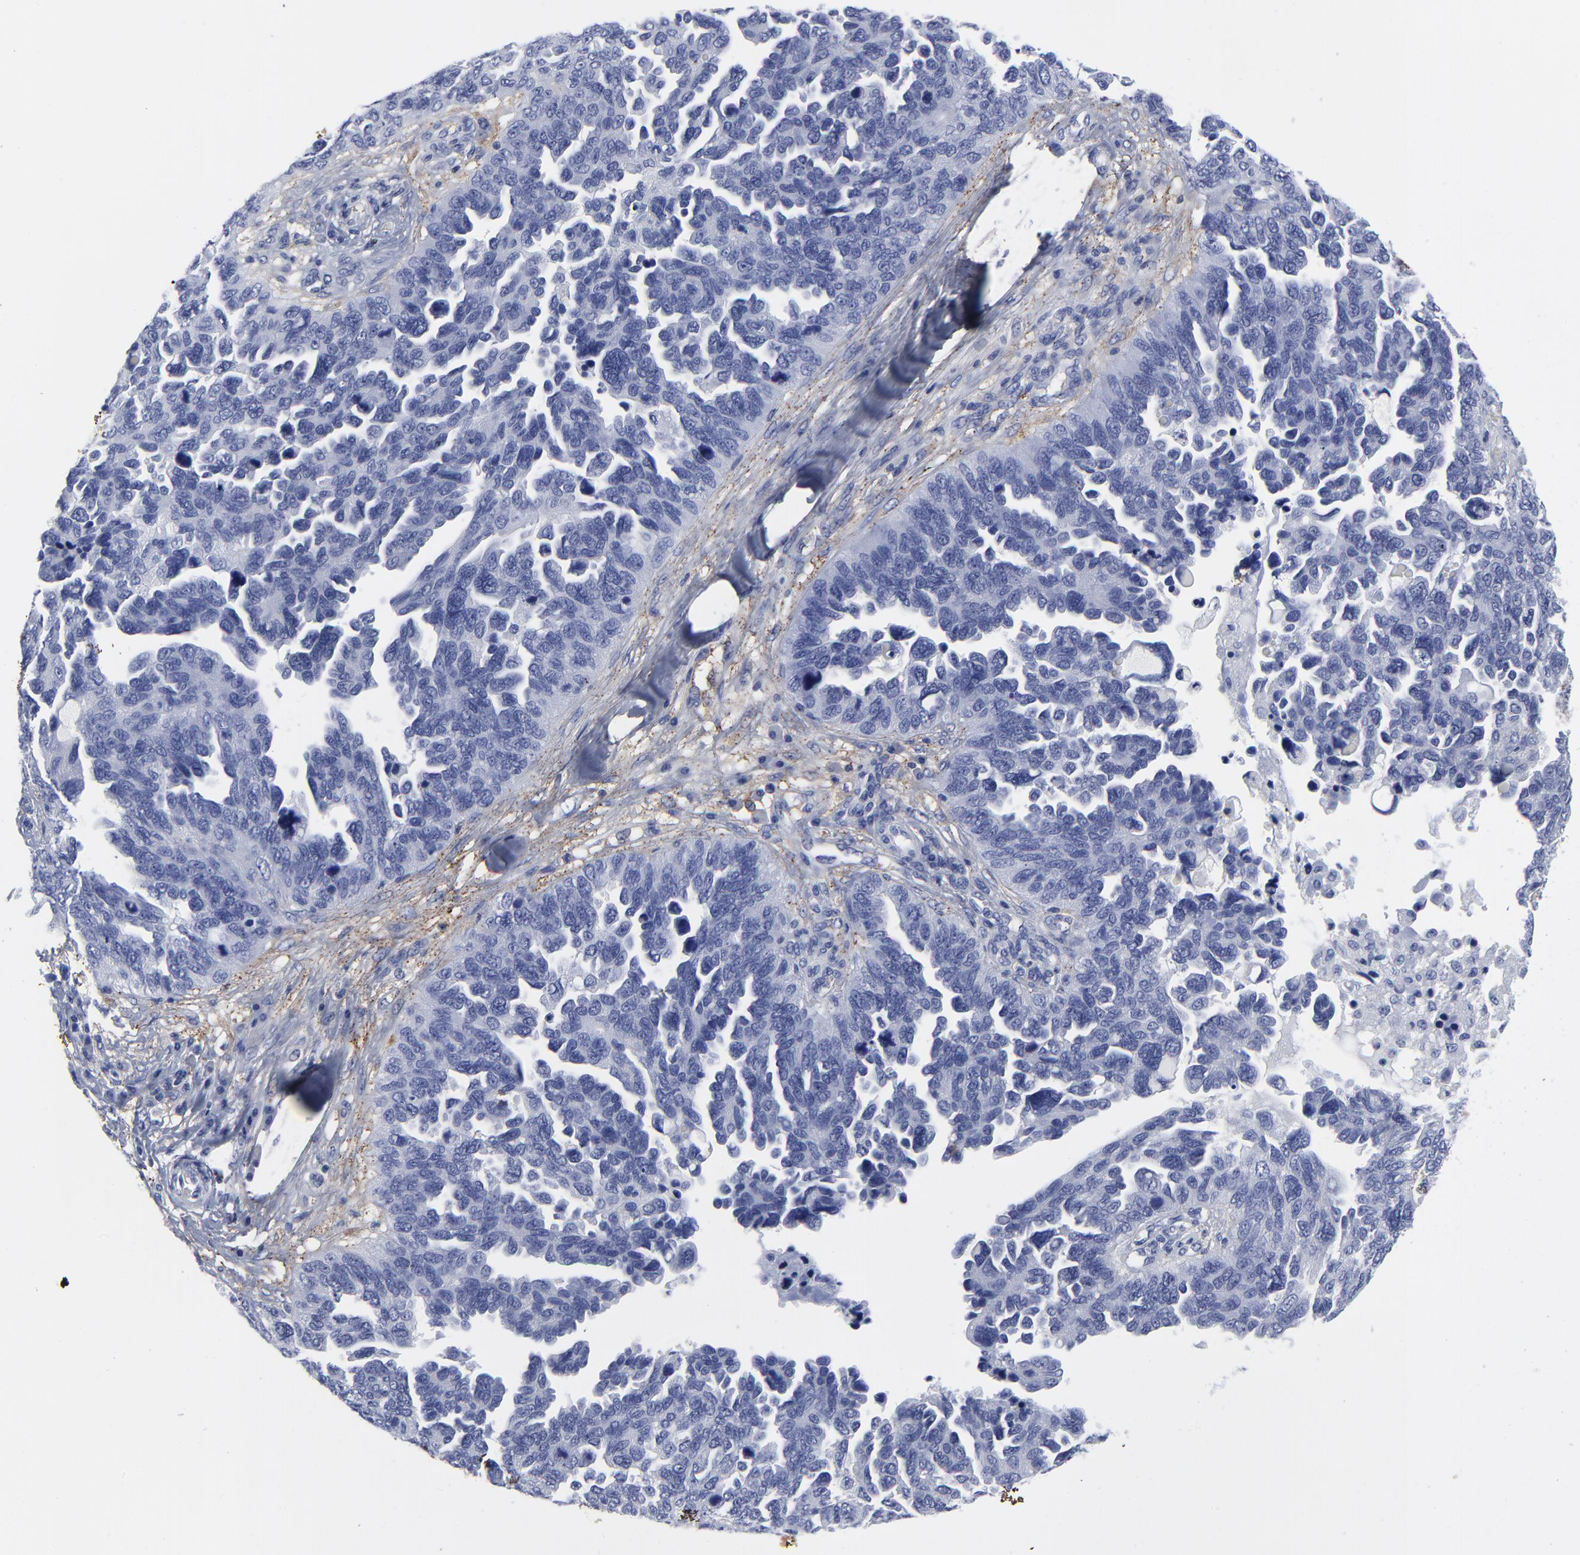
{"staining": {"intensity": "negative", "quantity": "none", "location": "none"}, "tissue": "ovarian cancer", "cell_type": "Tumor cells", "image_type": "cancer", "snomed": [{"axis": "morphology", "description": "Cystadenocarcinoma, serous, NOS"}, {"axis": "topography", "description": "Ovary"}], "caption": "Immunohistochemical staining of ovarian cancer (serous cystadenocarcinoma) displays no significant positivity in tumor cells. (Stains: DAB IHC with hematoxylin counter stain, Microscopy: brightfield microscopy at high magnification).", "gene": "DCN", "patient": {"sex": "female", "age": 64}}